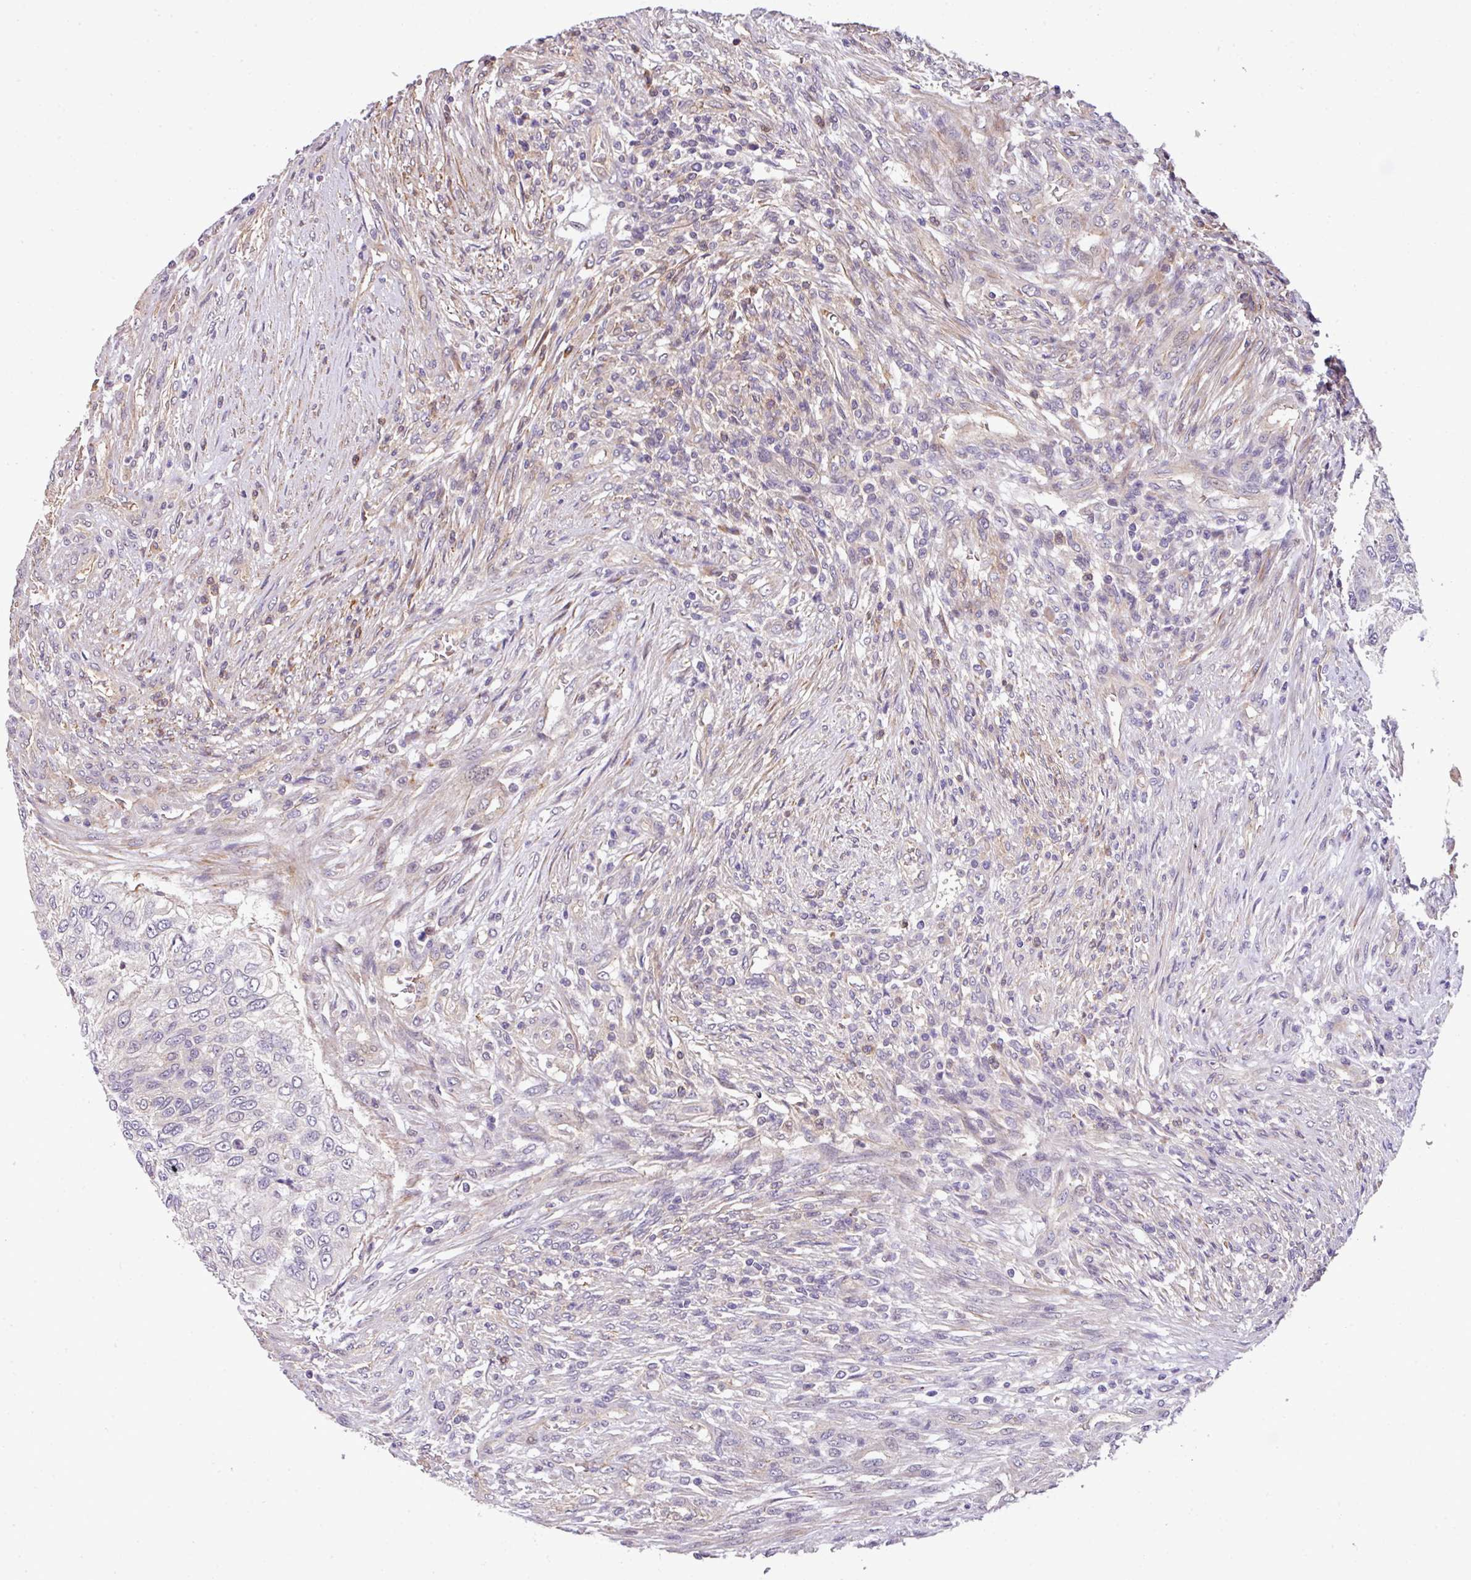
{"staining": {"intensity": "negative", "quantity": "none", "location": "none"}, "tissue": "urothelial cancer", "cell_type": "Tumor cells", "image_type": "cancer", "snomed": [{"axis": "morphology", "description": "Urothelial carcinoma, High grade"}, {"axis": "topography", "description": "Urinary bladder"}], "caption": "DAB immunohistochemical staining of urothelial cancer demonstrates no significant staining in tumor cells.", "gene": "CASS4", "patient": {"sex": "female", "age": 60}}